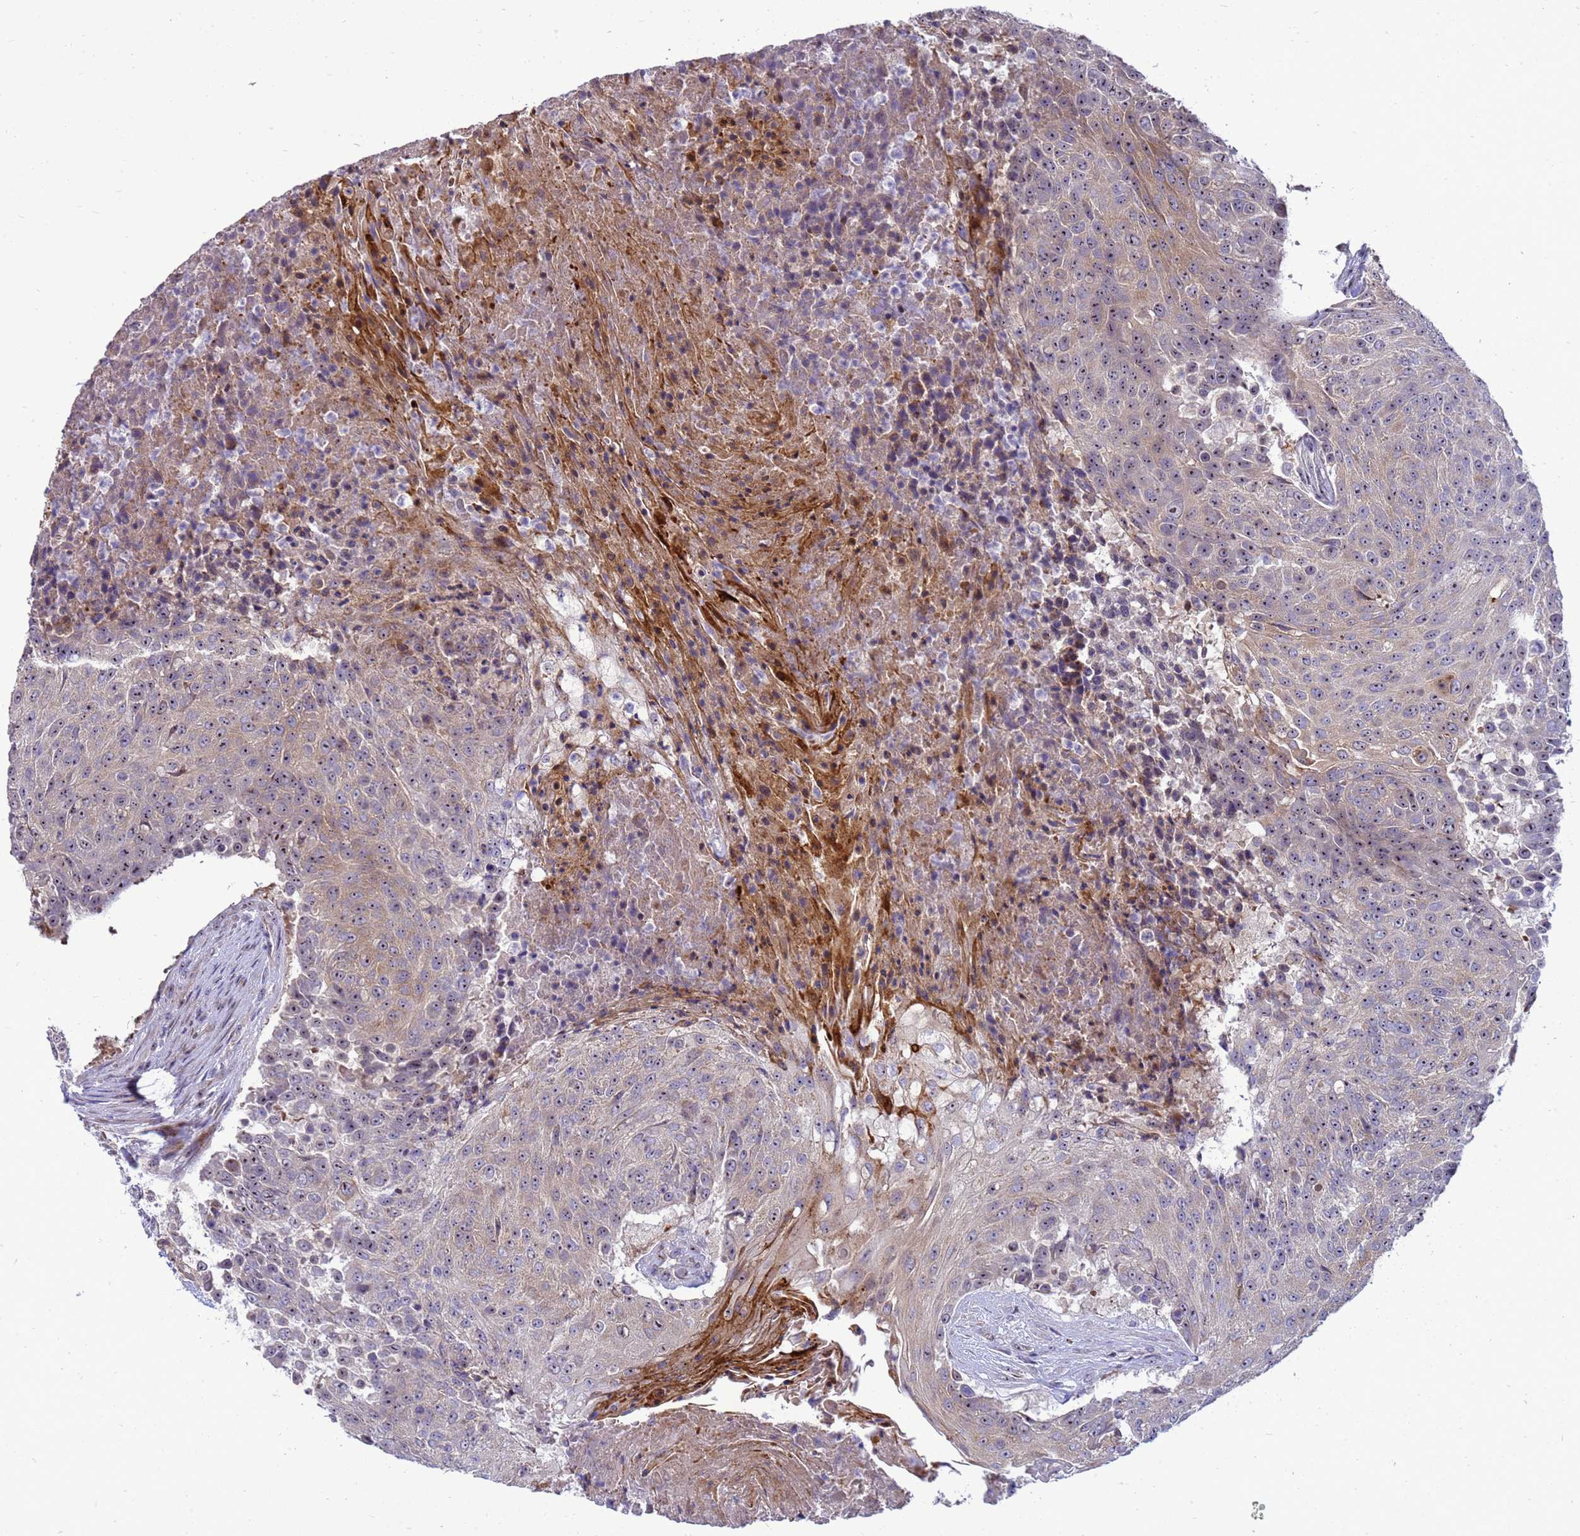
{"staining": {"intensity": "weak", "quantity": "25%-75%", "location": "cytoplasmic/membranous"}, "tissue": "urothelial cancer", "cell_type": "Tumor cells", "image_type": "cancer", "snomed": [{"axis": "morphology", "description": "Urothelial carcinoma, High grade"}, {"axis": "topography", "description": "Urinary bladder"}], "caption": "Urothelial carcinoma (high-grade) was stained to show a protein in brown. There is low levels of weak cytoplasmic/membranous positivity in approximately 25%-75% of tumor cells.", "gene": "RSPO1", "patient": {"sex": "female", "age": 63}}